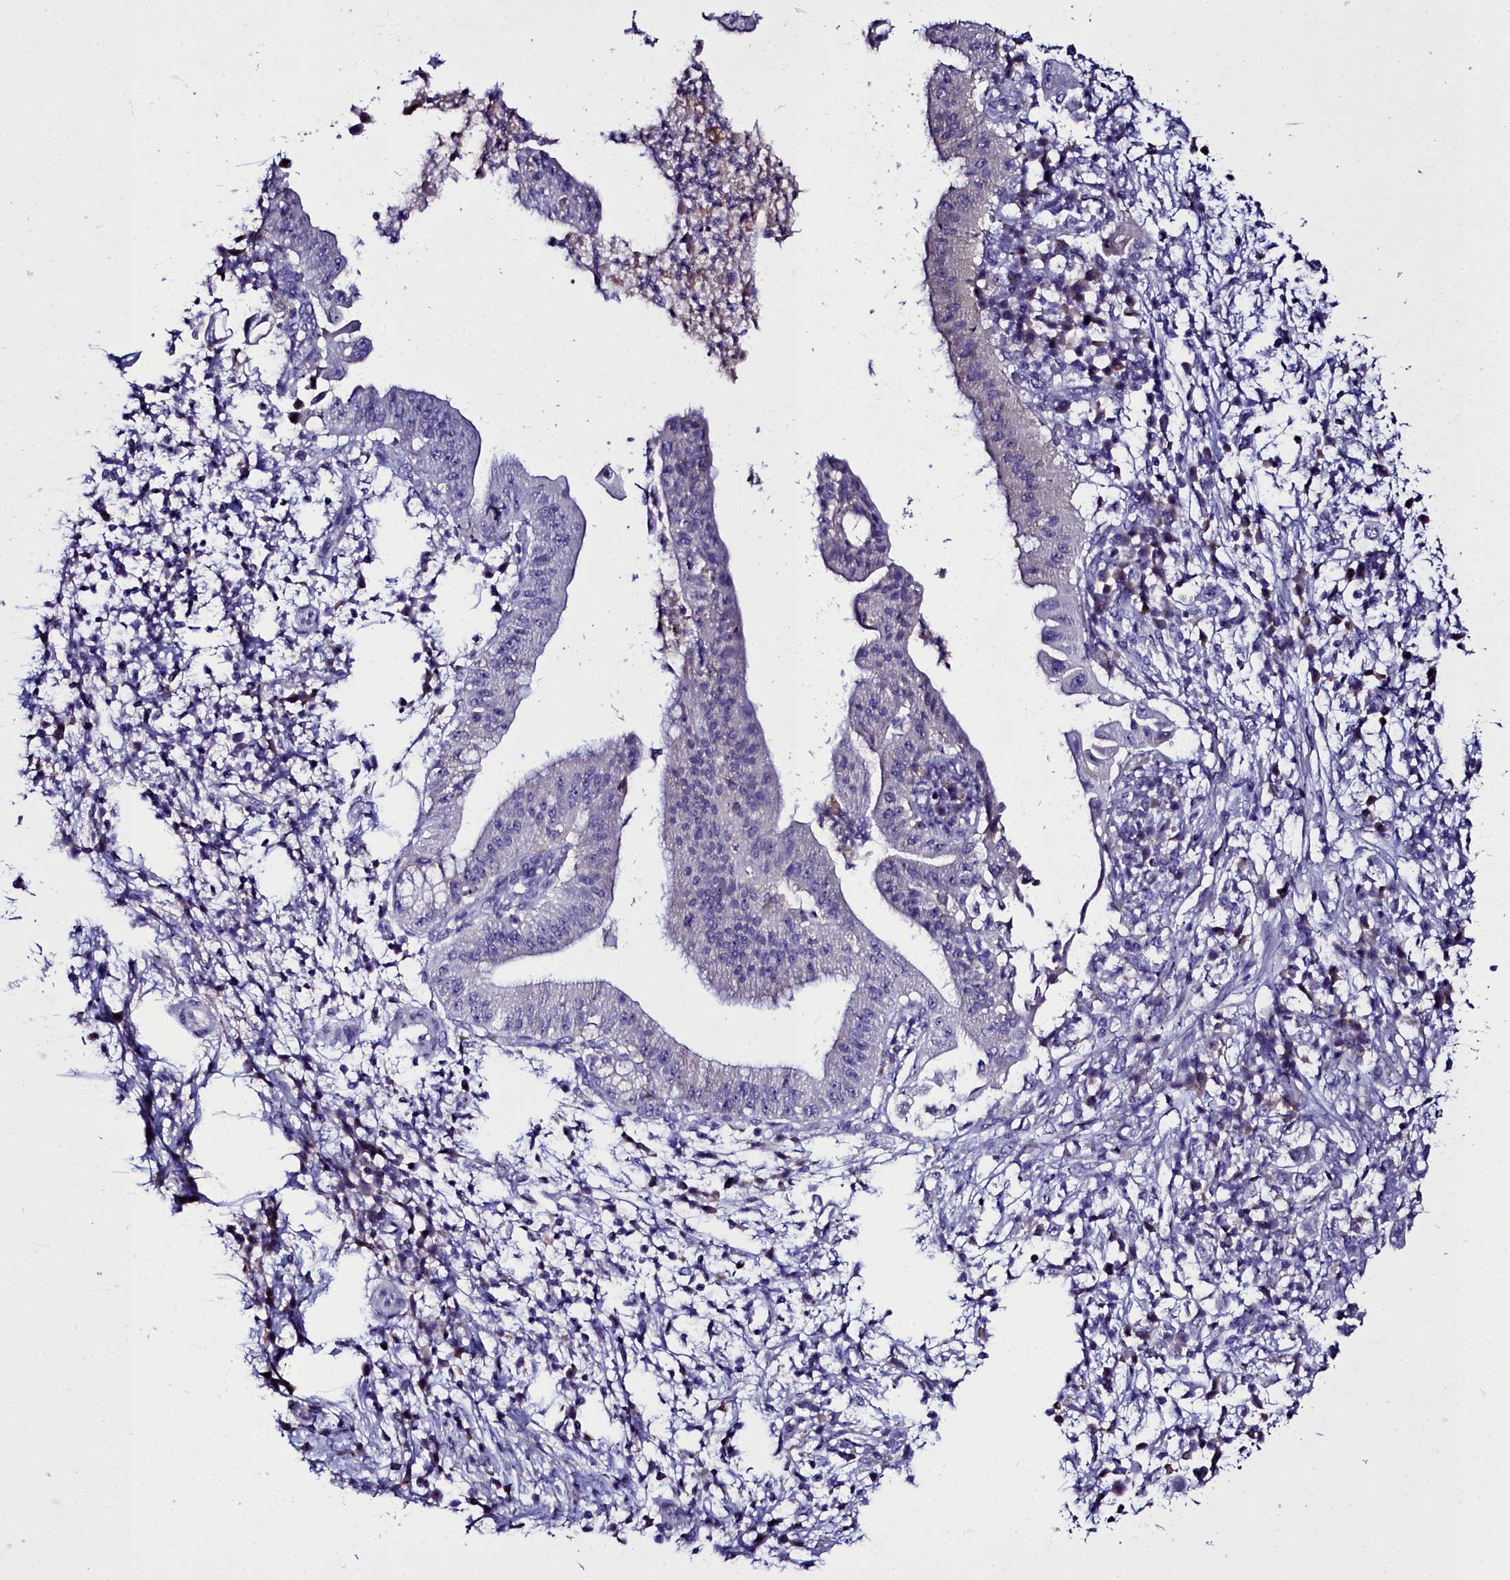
{"staining": {"intensity": "negative", "quantity": "none", "location": "none"}, "tissue": "pancreatic cancer", "cell_type": "Tumor cells", "image_type": "cancer", "snomed": [{"axis": "morphology", "description": "Adenocarcinoma, NOS"}, {"axis": "topography", "description": "Pancreas"}], "caption": "This is an IHC image of pancreatic cancer. There is no staining in tumor cells.", "gene": "ELAPOR2", "patient": {"sex": "male", "age": 68}}